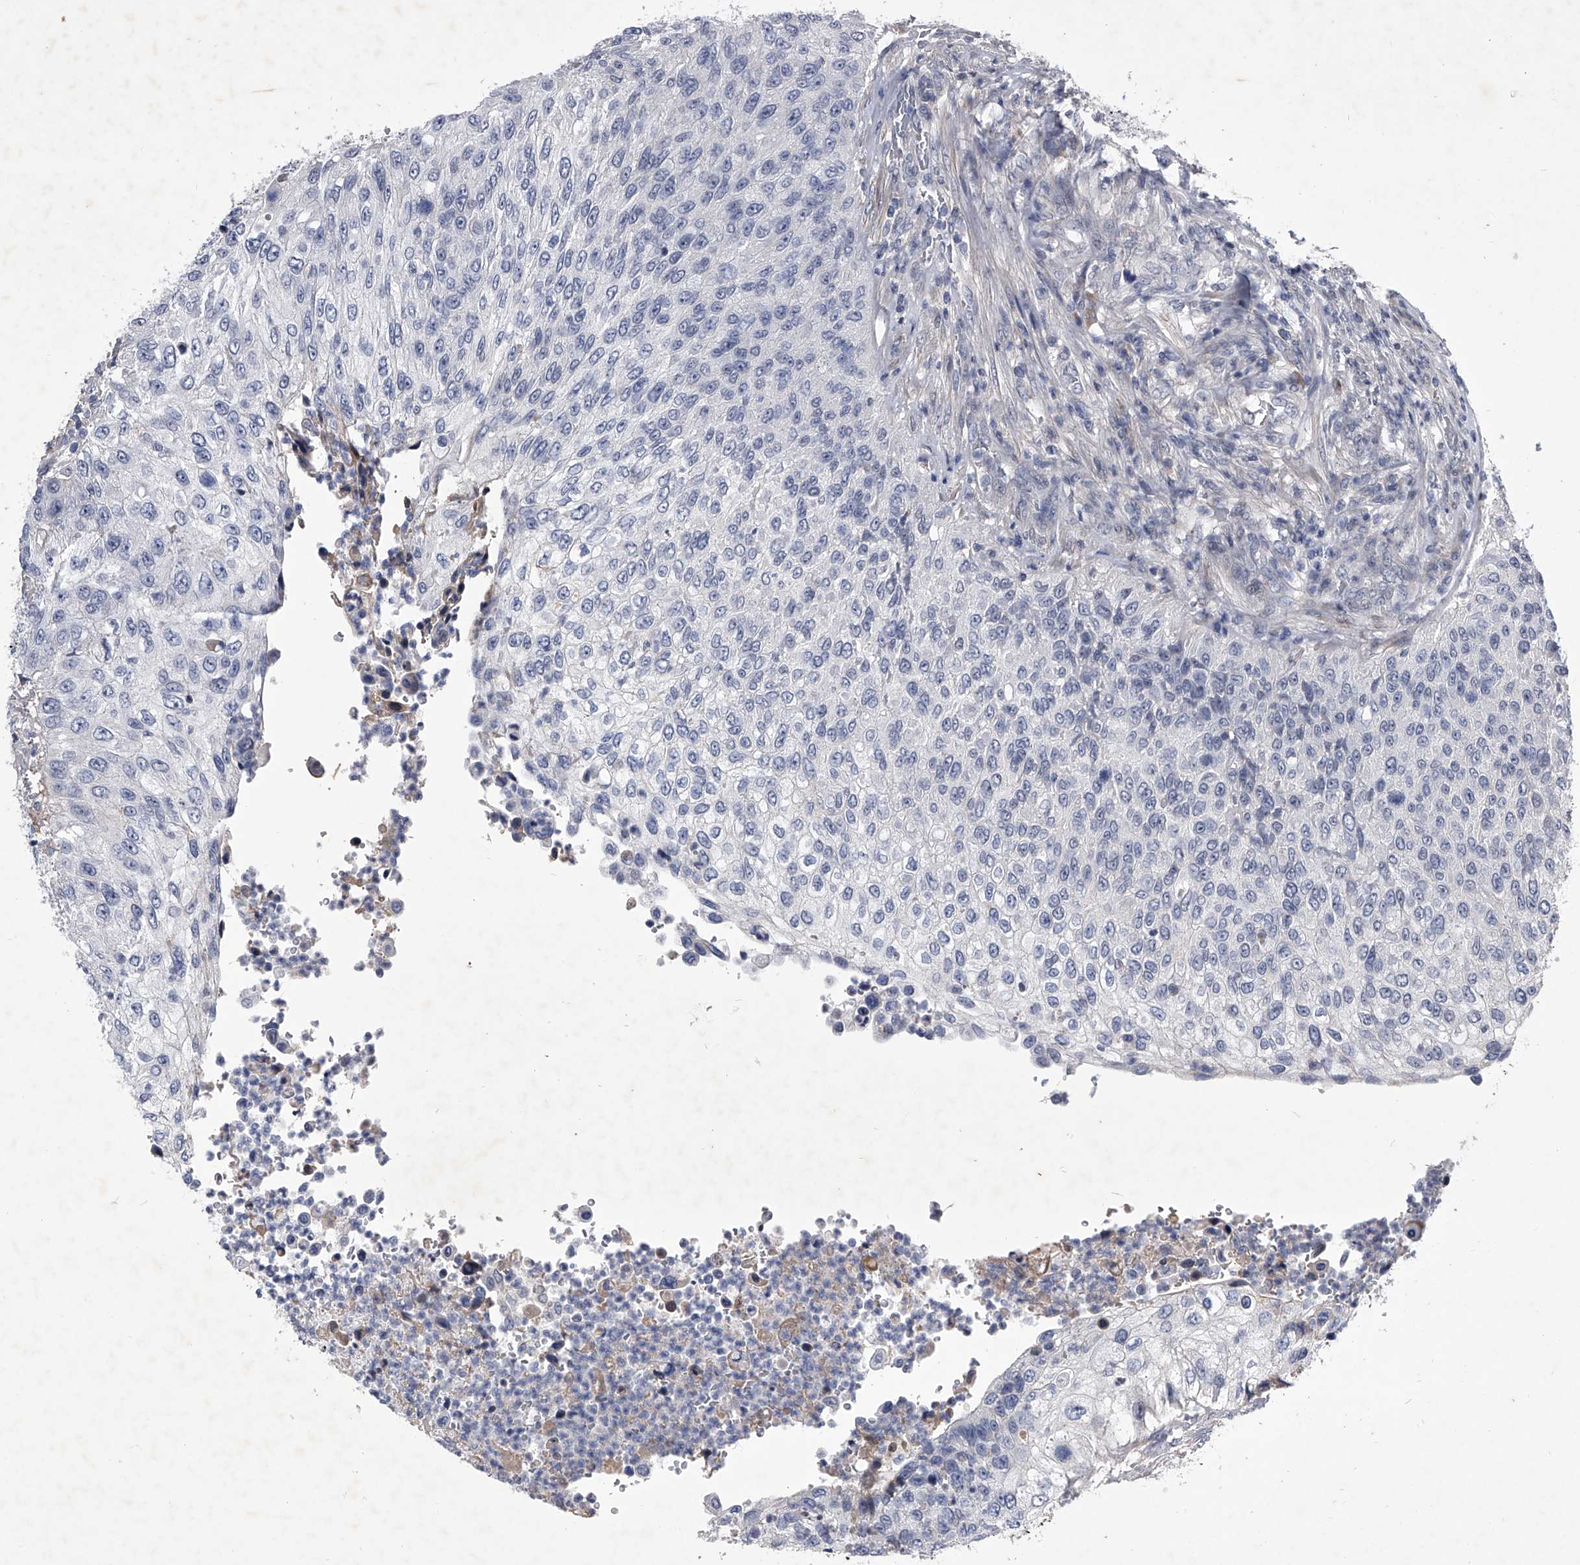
{"staining": {"intensity": "negative", "quantity": "none", "location": "none"}, "tissue": "urothelial cancer", "cell_type": "Tumor cells", "image_type": "cancer", "snomed": [{"axis": "morphology", "description": "Urothelial carcinoma, High grade"}, {"axis": "topography", "description": "Urinary bladder"}], "caption": "IHC of urothelial cancer reveals no staining in tumor cells.", "gene": "ZNF76", "patient": {"sex": "female", "age": 60}}